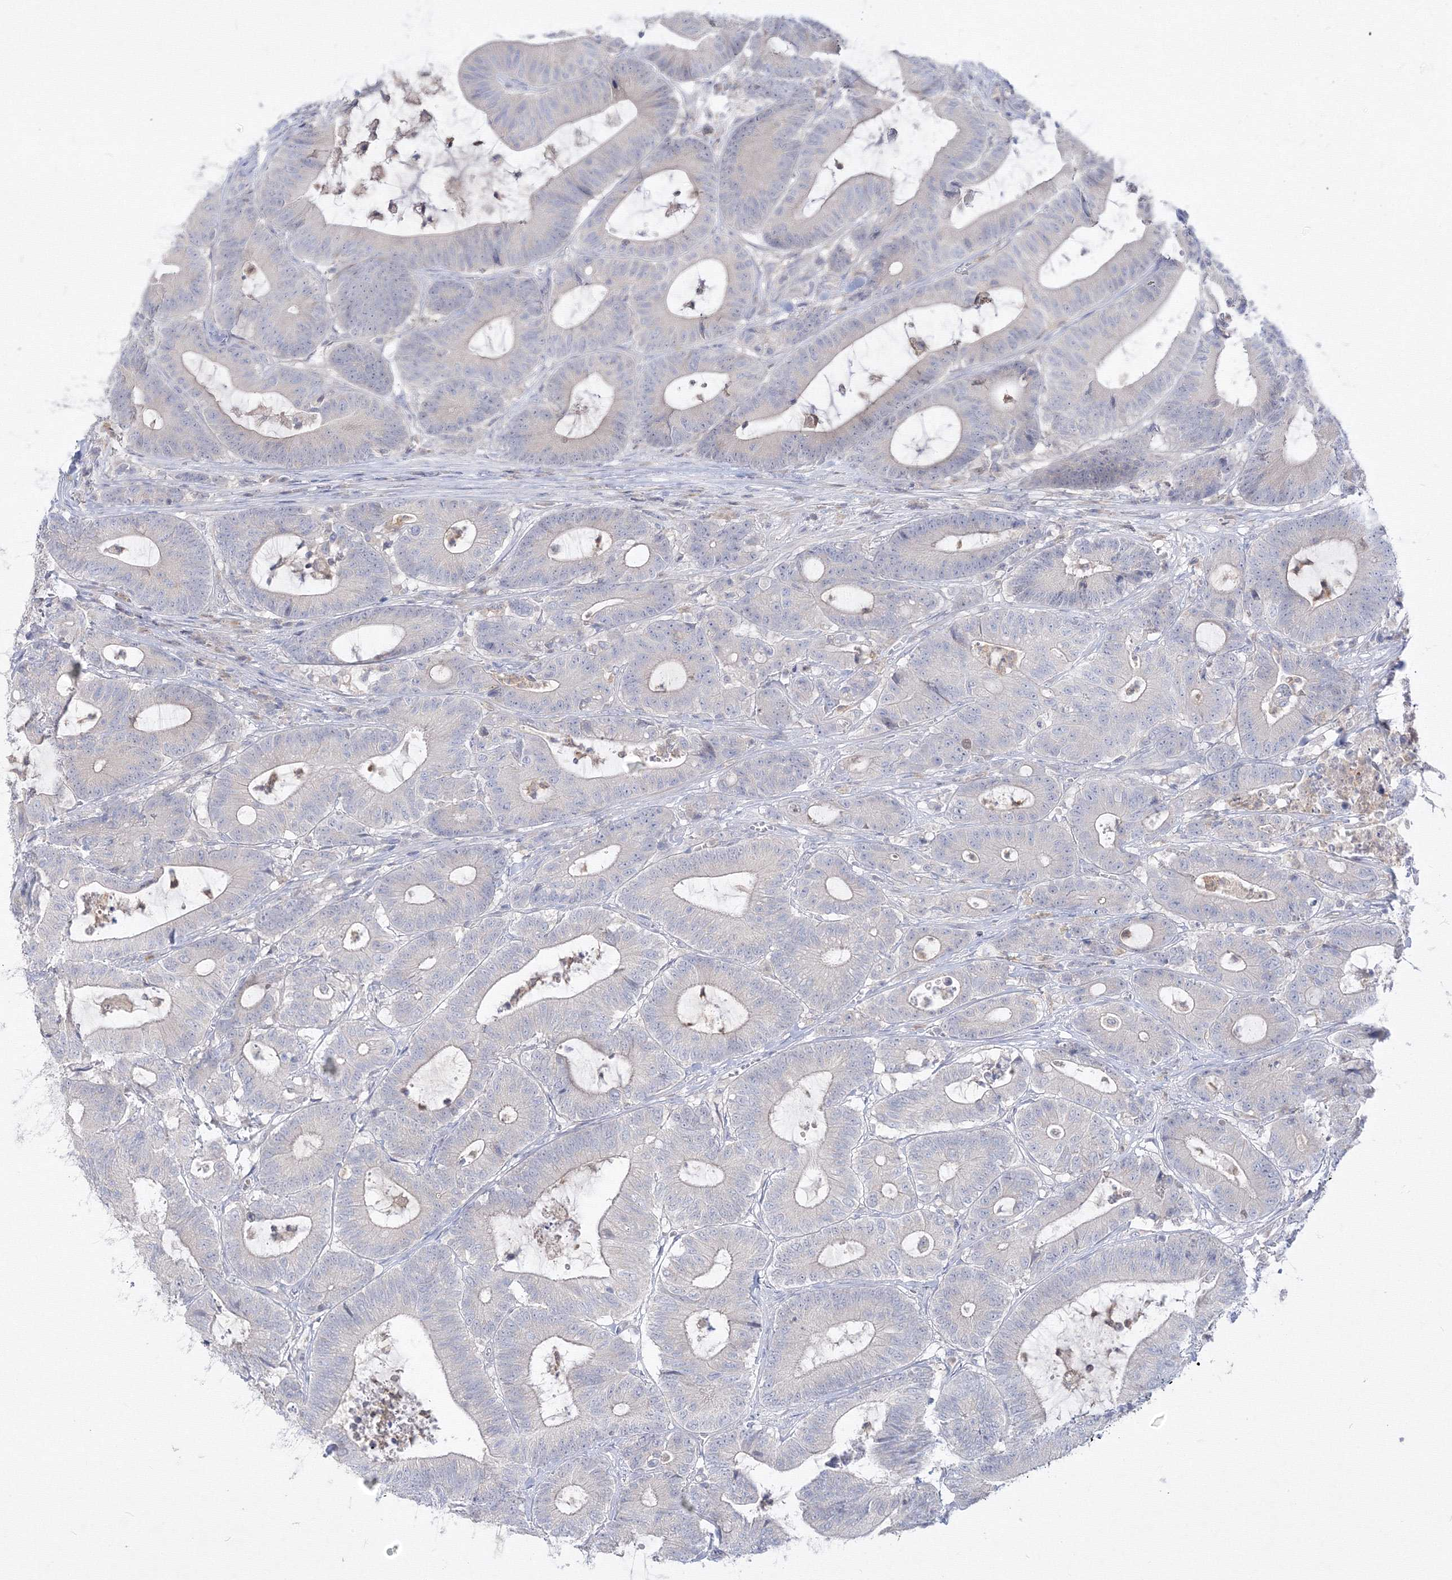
{"staining": {"intensity": "negative", "quantity": "none", "location": "none"}, "tissue": "colorectal cancer", "cell_type": "Tumor cells", "image_type": "cancer", "snomed": [{"axis": "morphology", "description": "Adenocarcinoma, NOS"}, {"axis": "topography", "description": "Colon"}], "caption": "This is an immunohistochemistry (IHC) micrograph of human adenocarcinoma (colorectal). There is no staining in tumor cells.", "gene": "FBXL8", "patient": {"sex": "female", "age": 84}}